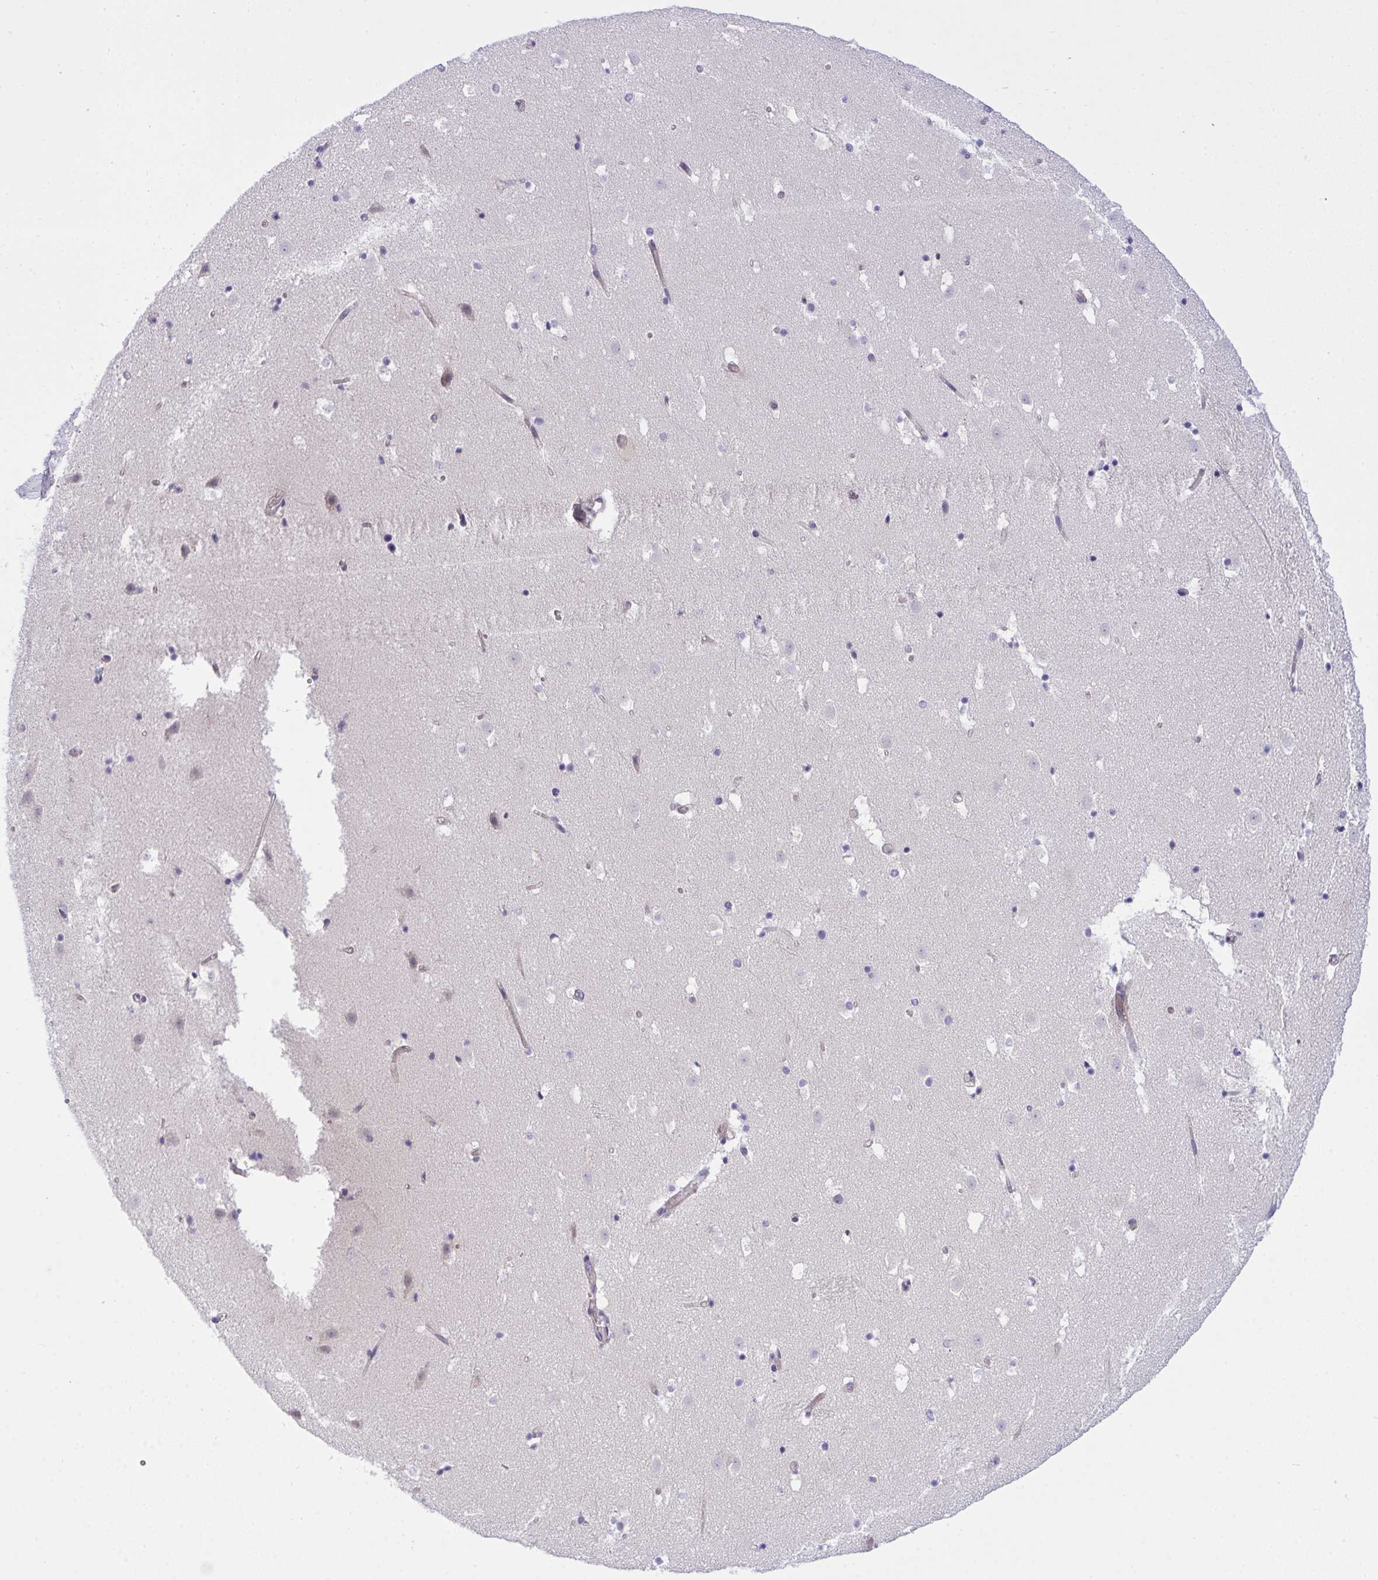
{"staining": {"intensity": "negative", "quantity": "none", "location": "none"}, "tissue": "caudate", "cell_type": "Glial cells", "image_type": "normal", "snomed": [{"axis": "morphology", "description": "Normal tissue, NOS"}, {"axis": "topography", "description": "Lateral ventricle wall"}], "caption": "IHC image of benign caudate: caudate stained with DAB reveals no significant protein staining in glial cells. The staining was performed using DAB to visualize the protein expression in brown, while the nuclei were stained in blue with hematoxylin (Magnification: 20x).", "gene": "HOXD12", "patient": {"sex": "male", "age": 37}}